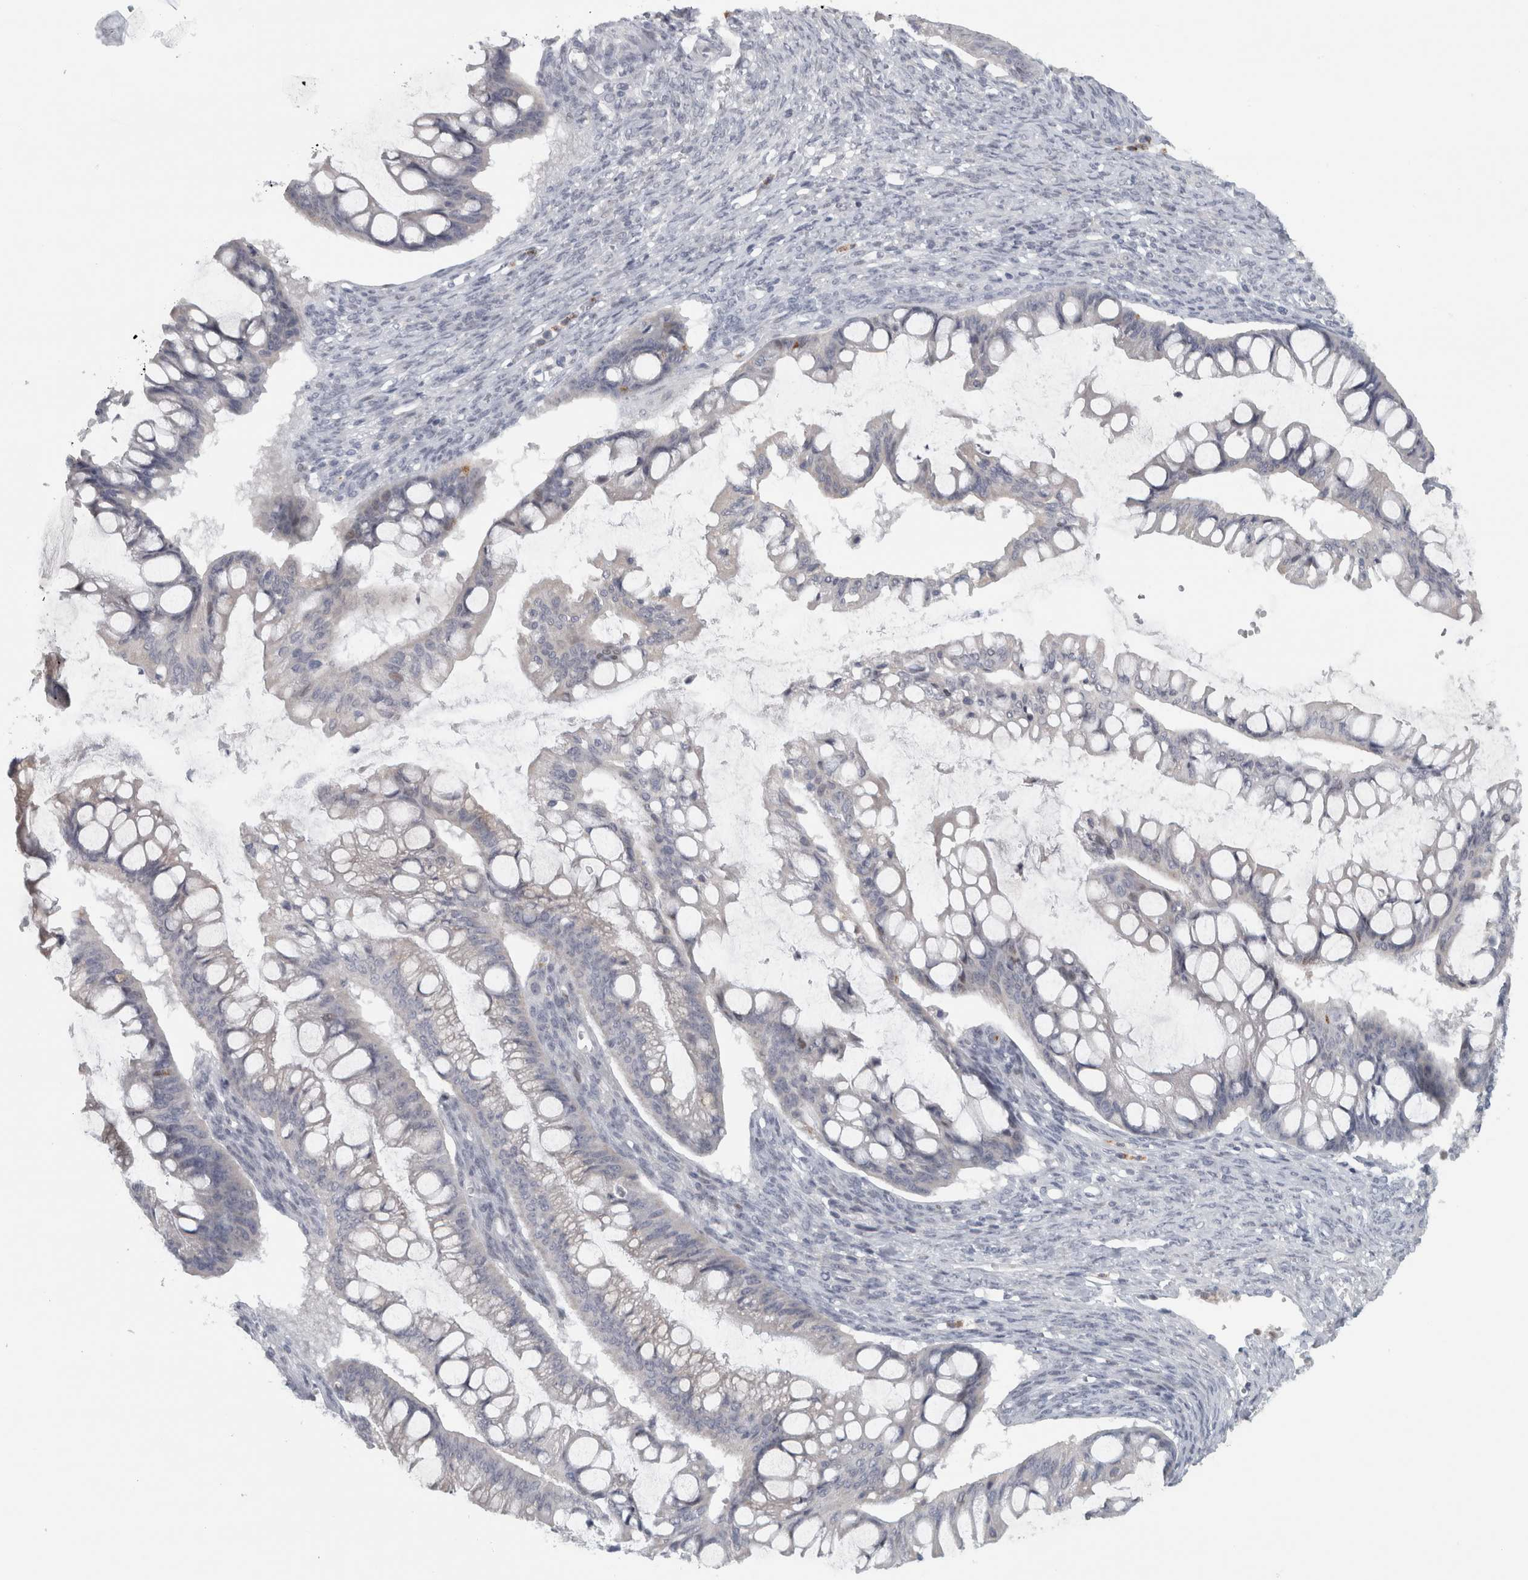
{"staining": {"intensity": "negative", "quantity": "none", "location": "none"}, "tissue": "ovarian cancer", "cell_type": "Tumor cells", "image_type": "cancer", "snomed": [{"axis": "morphology", "description": "Cystadenocarcinoma, mucinous, NOS"}, {"axis": "topography", "description": "Ovary"}], "caption": "Tumor cells show no significant positivity in ovarian mucinous cystadenocarcinoma.", "gene": "PTPRN2", "patient": {"sex": "female", "age": 73}}